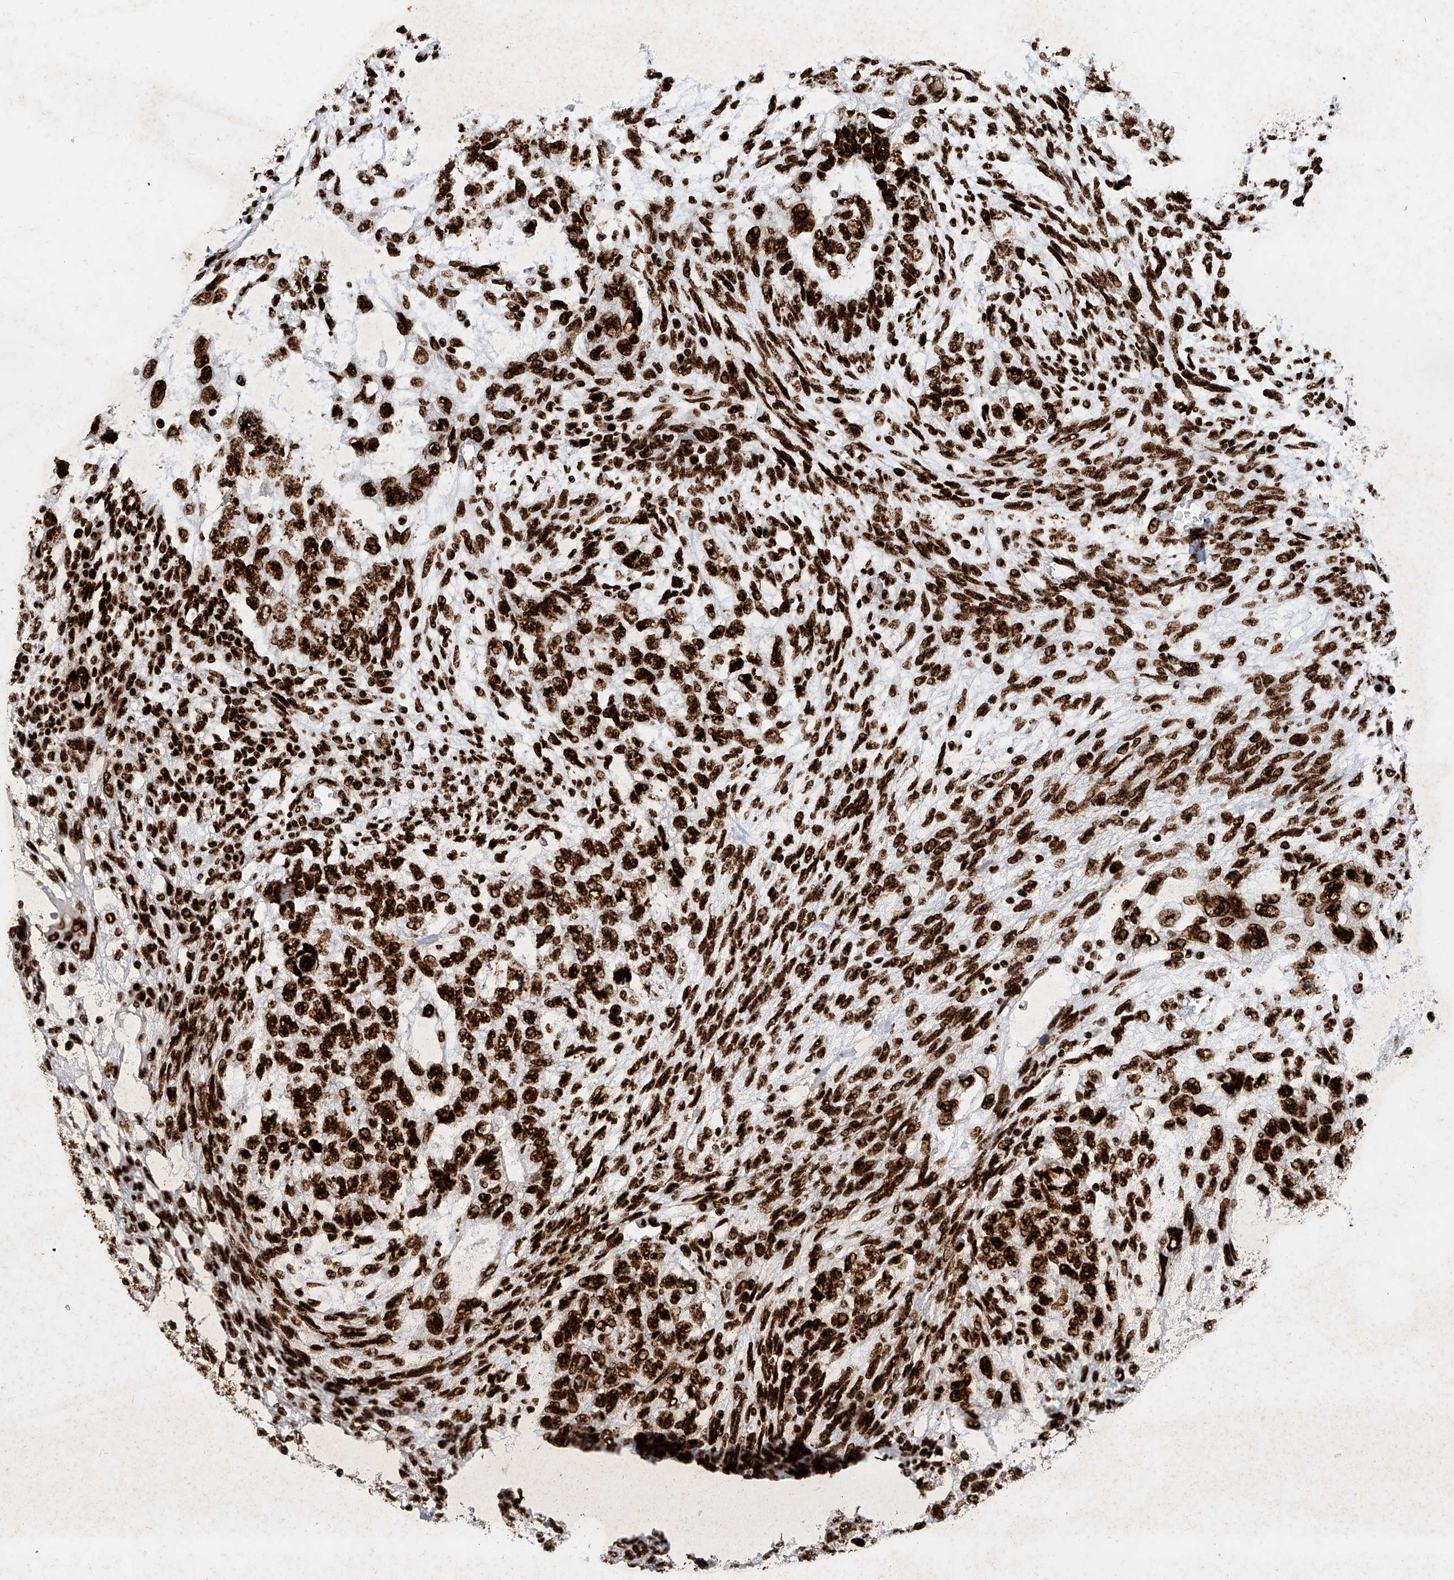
{"staining": {"intensity": "strong", "quantity": ">75%", "location": "nuclear"}, "tissue": "testis cancer", "cell_type": "Tumor cells", "image_type": "cancer", "snomed": [{"axis": "morphology", "description": "Normal tissue, NOS"}, {"axis": "morphology", "description": "Carcinoma, Embryonal, NOS"}, {"axis": "topography", "description": "Testis"}], "caption": "Testis embryonal carcinoma tissue reveals strong nuclear staining in about >75% of tumor cells, visualized by immunohistochemistry.", "gene": "SRSF6", "patient": {"sex": "male", "age": 36}}